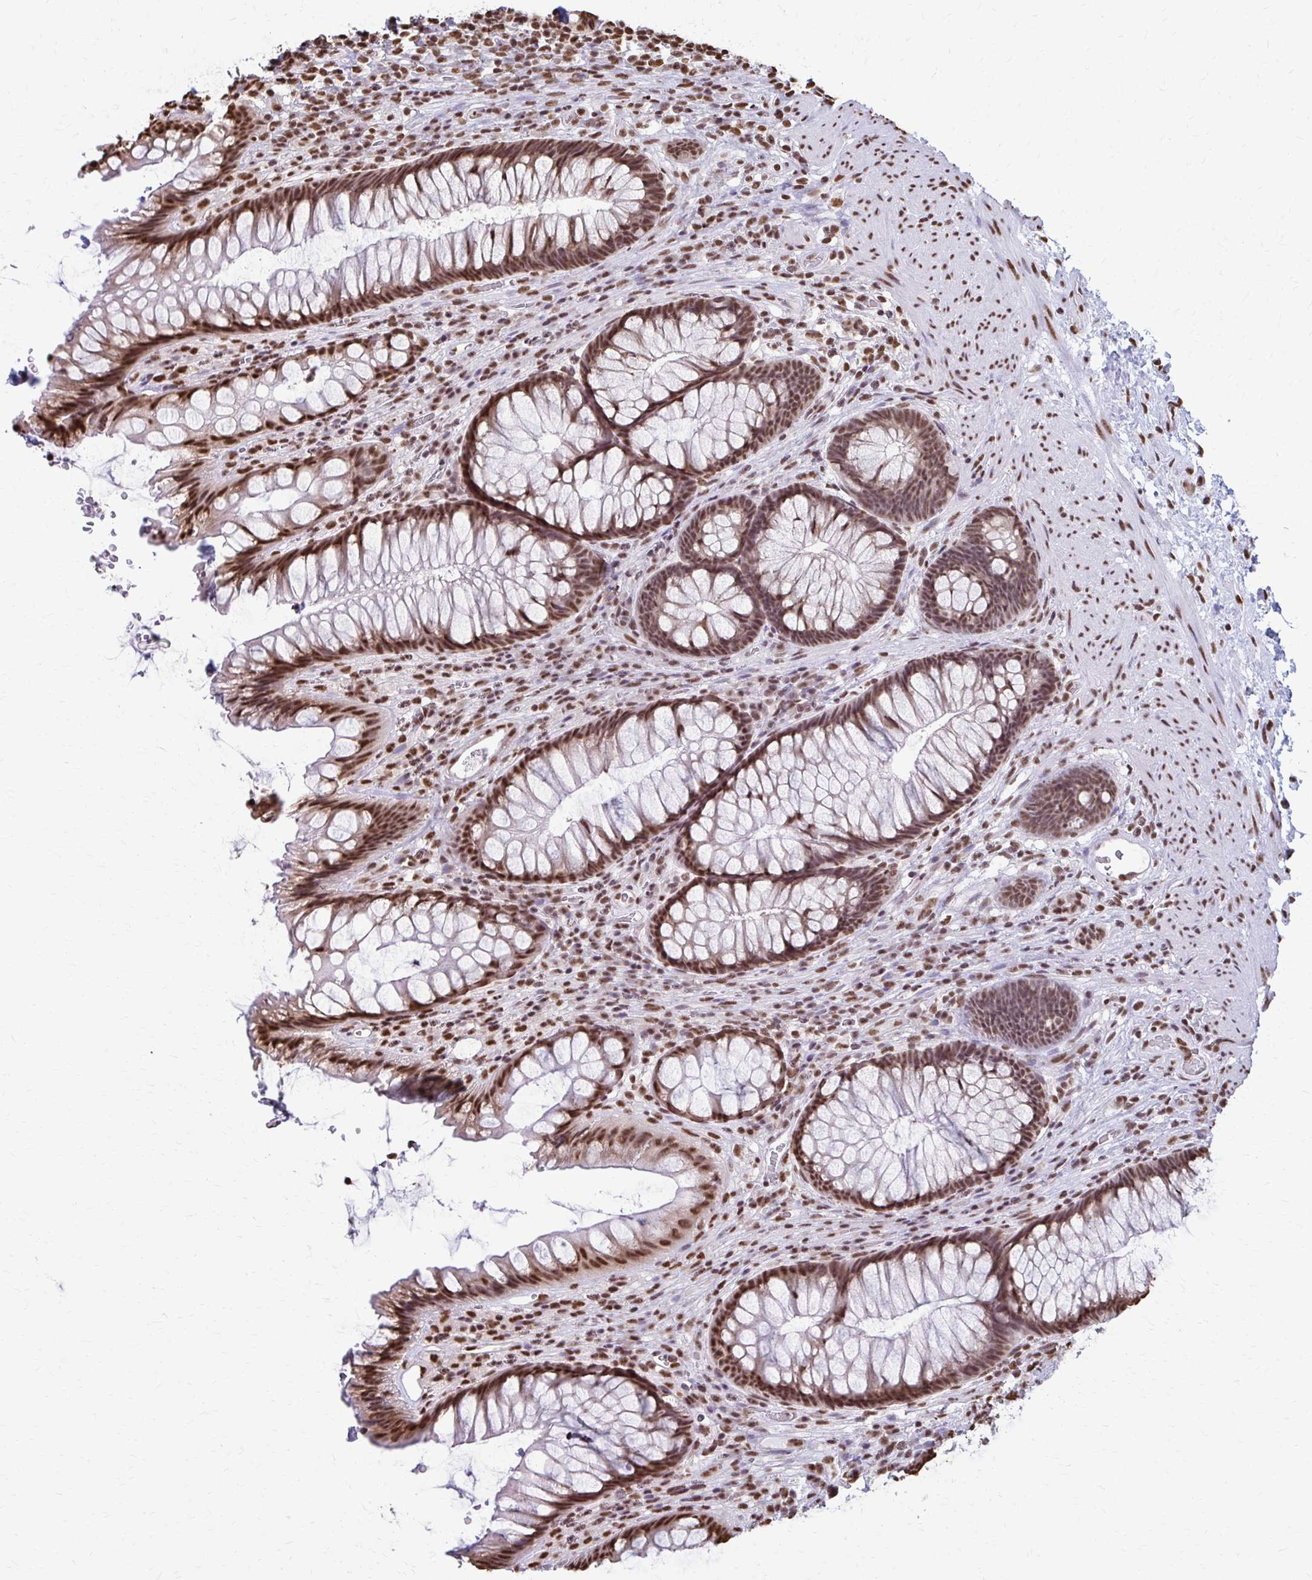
{"staining": {"intensity": "moderate", "quantity": ">75%", "location": "nuclear"}, "tissue": "rectum", "cell_type": "Glandular cells", "image_type": "normal", "snomed": [{"axis": "morphology", "description": "Normal tissue, NOS"}, {"axis": "topography", "description": "Rectum"}], "caption": "Immunohistochemistry image of normal human rectum stained for a protein (brown), which shows medium levels of moderate nuclear staining in approximately >75% of glandular cells.", "gene": "SNRPA", "patient": {"sex": "male", "age": 53}}